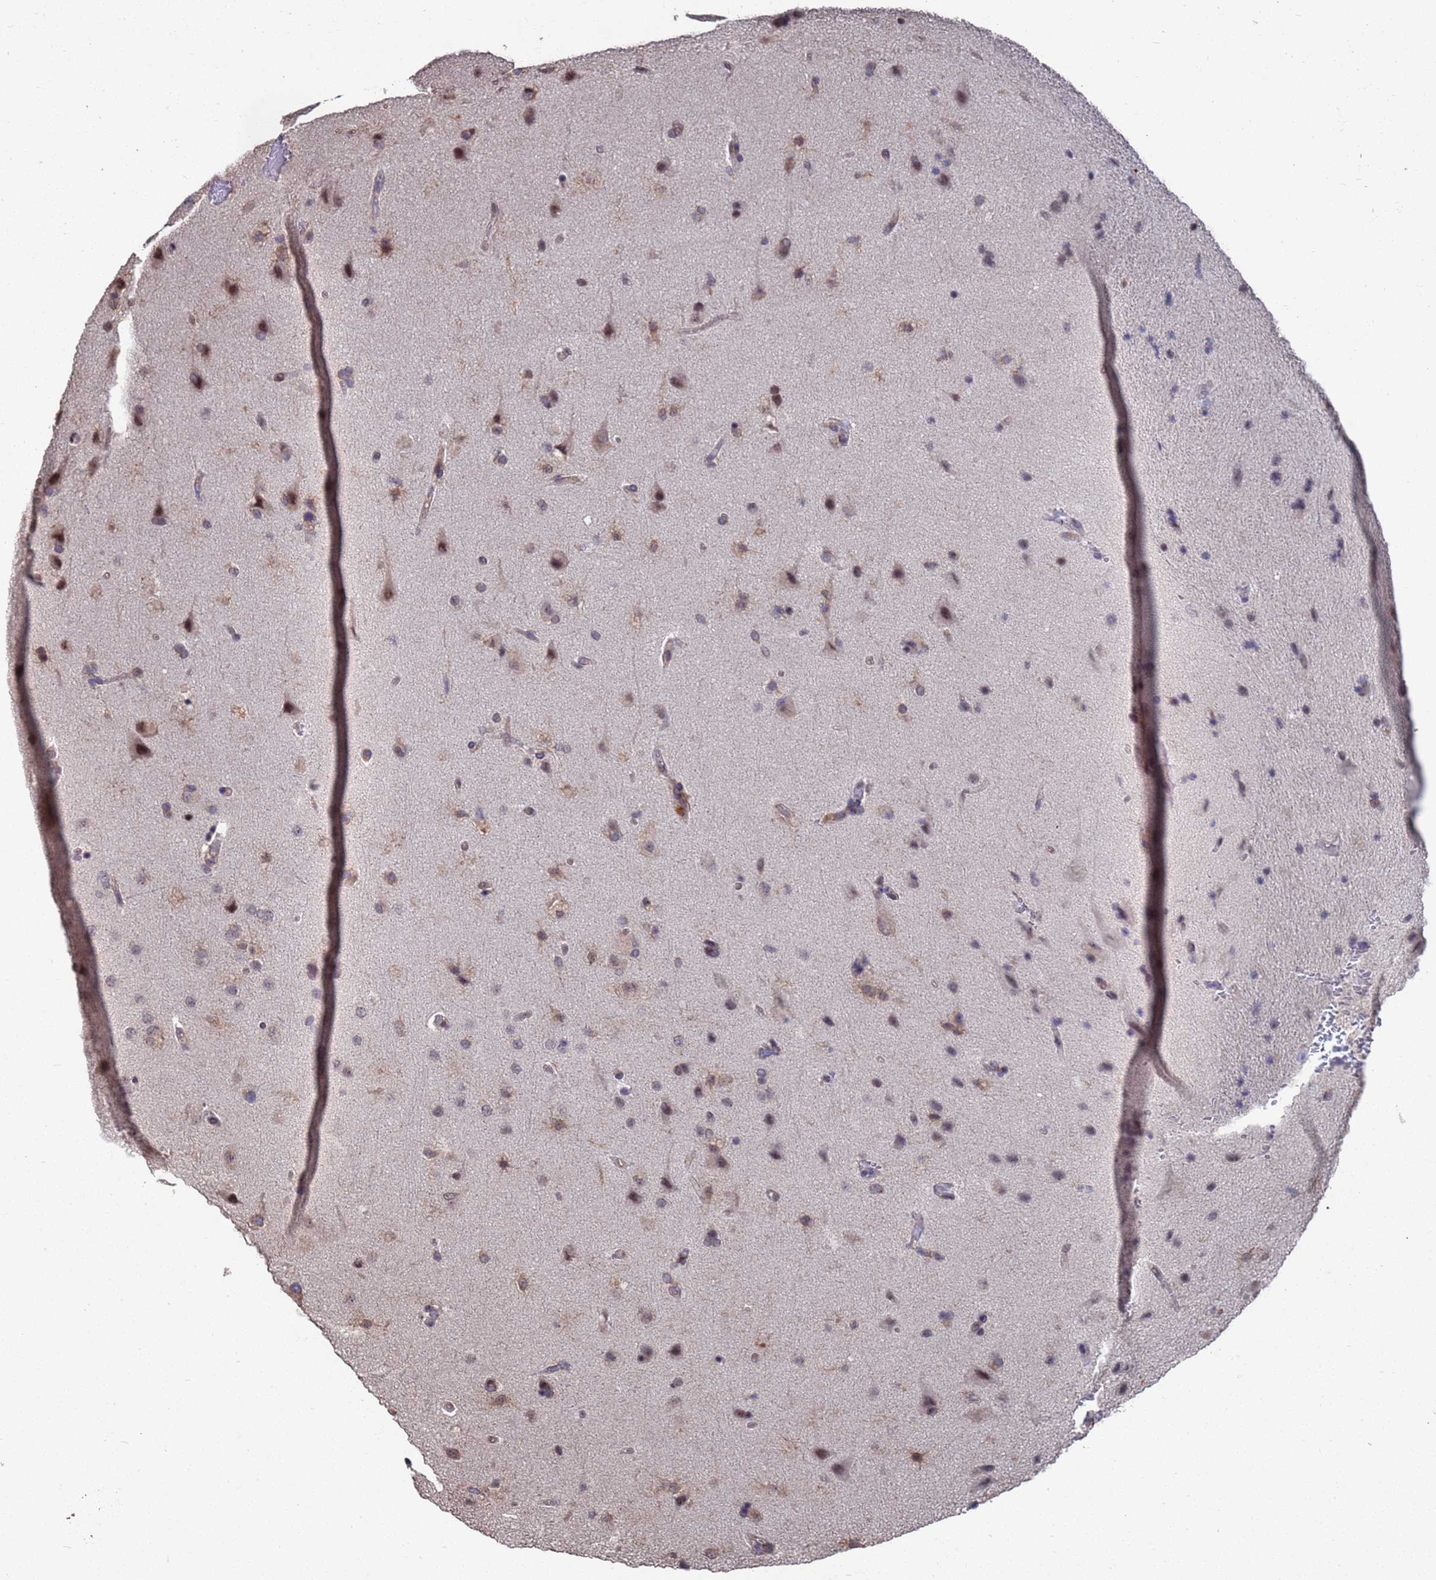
{"staining": {"intensity": "weak", "quantity": "25%-75%", "location": "cytoplasmic/membranous,nuclear"}, "tissue": "glioma", "cell_type": "Tumor cells", "image_type": "cancer", "snomed": [{"axis": "morphology", "description": "Glioma, malignant, High grade"}, {"axis": "topography", "description": "Brain"}], "caption": "A high-resolution photomicrograph shows immunohistochemistry staining of high-grade glioma (malignant), which exhibits weak cytoplasmic/membranous and nuclear staining in about 25%-75% of tumor cells.", "gene": "CFAP119", "patient": {"sex": "male", "age": 72}}